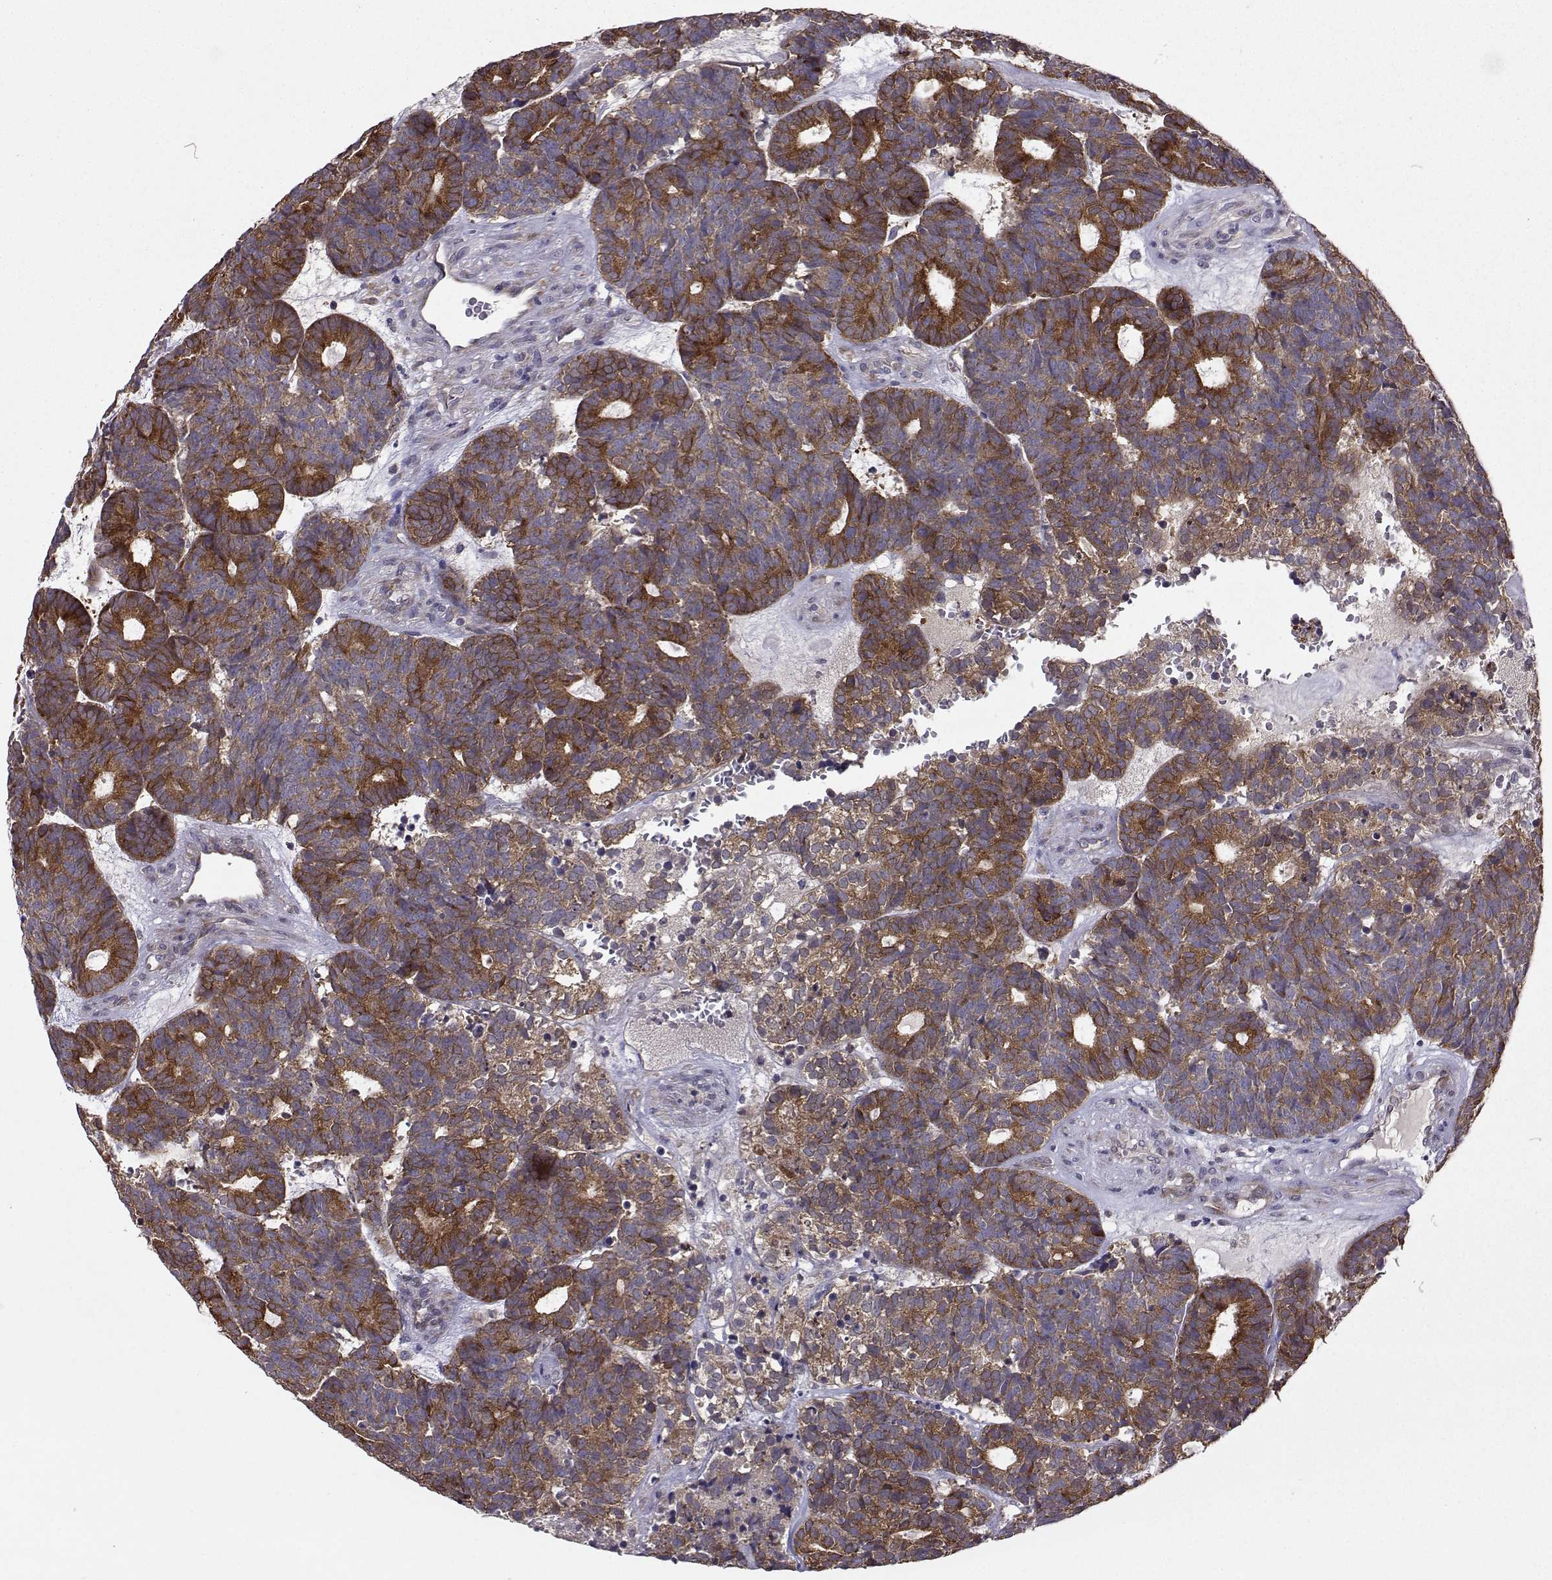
{"staining": {"intensity": "strong", "quantity": "25%-75%", "location": "cytoplasmic/membranous"}, "tissue": "head and neck cancer", "cell_type": "Tumor cells", "image_type": "cancer", "snomed": [{"axis": "morphology", "description": "Adenocarcinoma, NOS"}, {"axis": "topography", "description": "Head-Neck"}], "caption": "Approximately 25%-75% of tumor cells in head and neck cancer demonstrate strong cytoplasmic/membranous protein expression as visualized by brown immunohistochemical staining.", "gene": "STXBP5", "patient": {"sex": "female", "age": 81}}